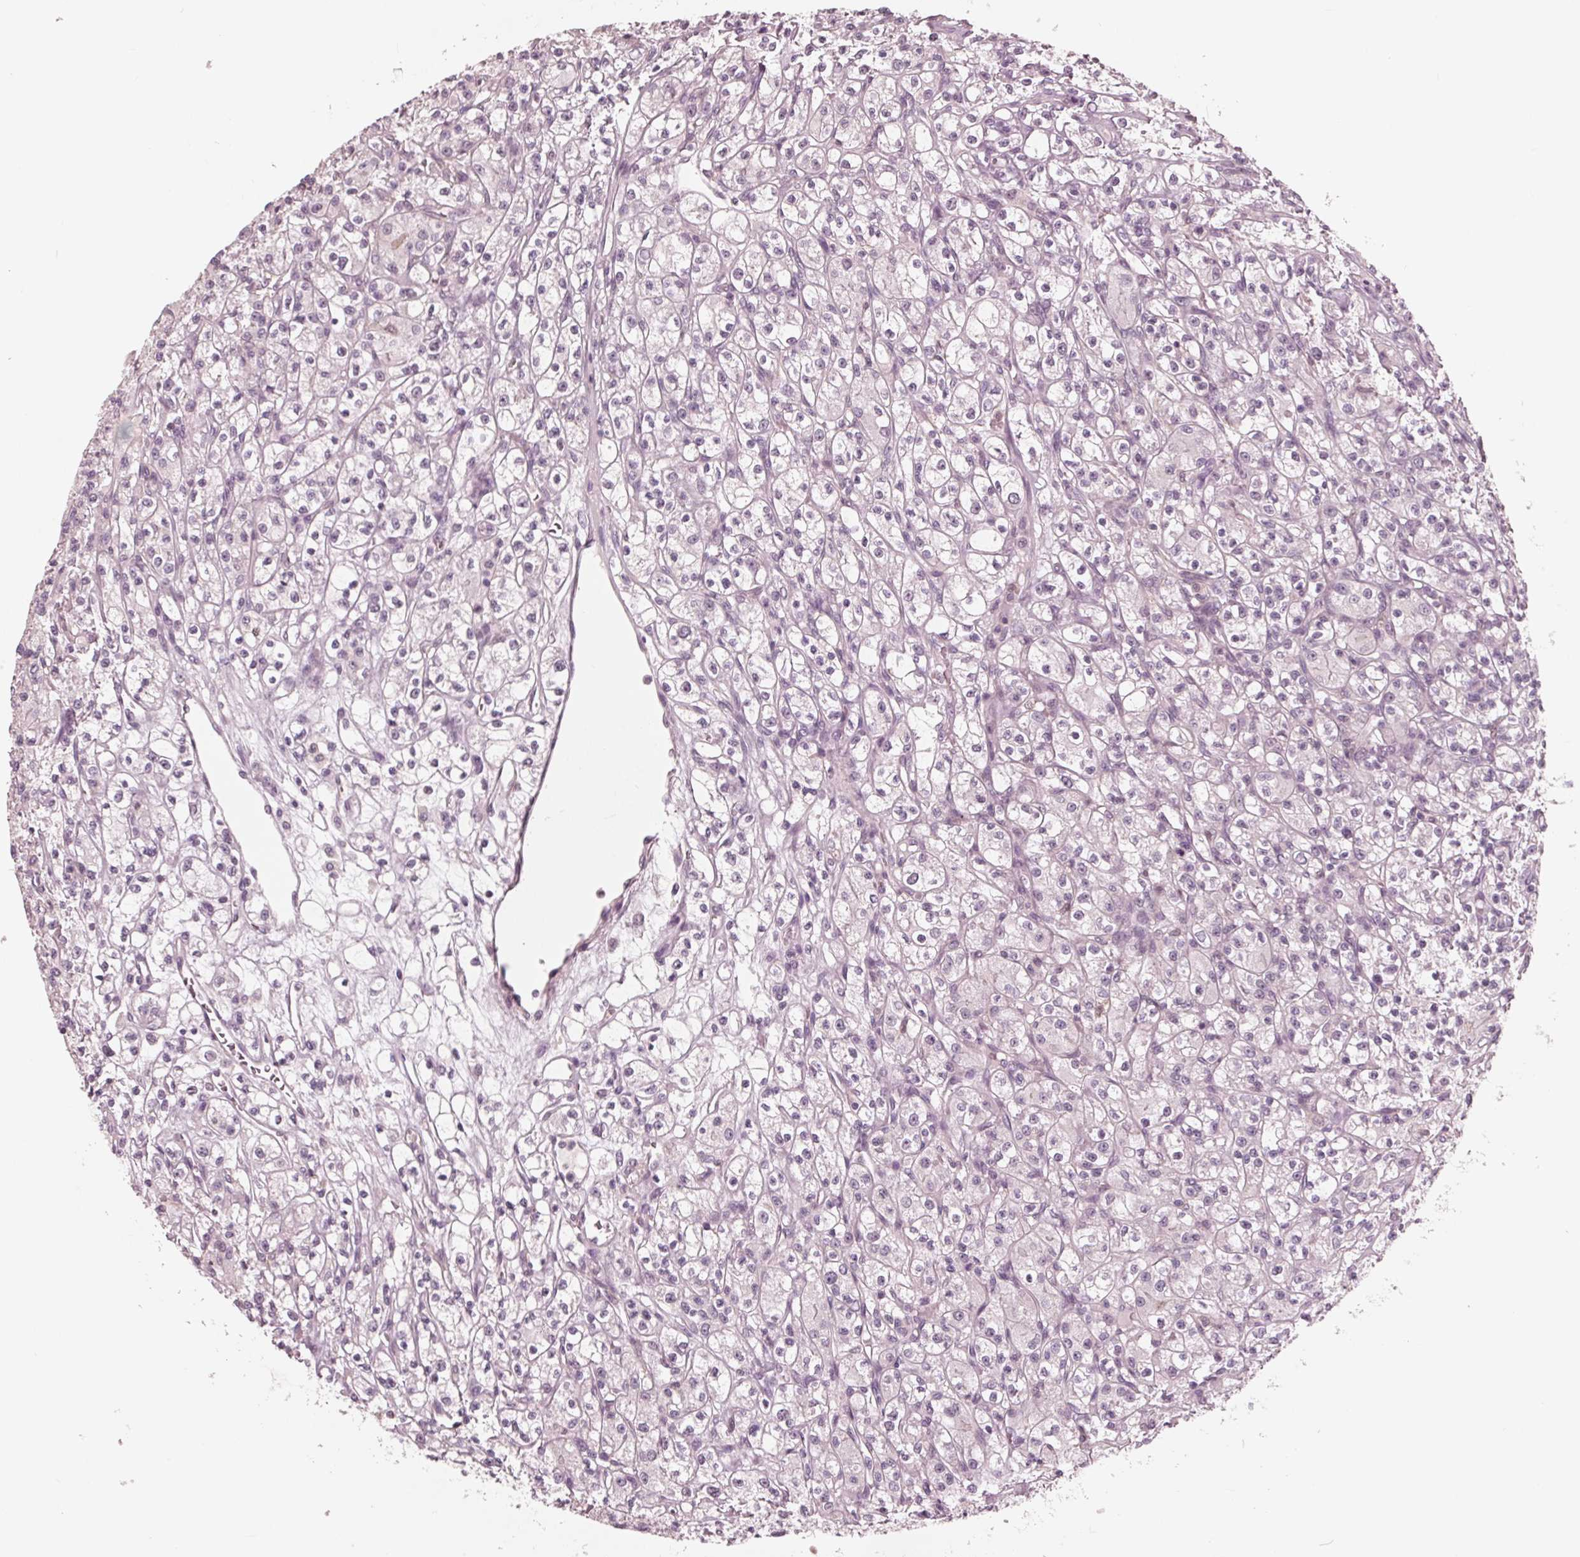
{"staining": {"intensity": "negative", "quantity": "none", "location": "none"}, "tissue": "renal cancer", "cell_type": "Tumor cells", "image_type": "cancer", "snomed": [{"axis": "morphology", "description": "Adenocarcinoma, NOS"}, {"axis": "topography", "description": "Kidney"}], "caption": "There is no significant positivity in tumor cells of adenocarcinoma (renal).", "gene": "ING3", "patient": {"sex": "female", "age": 70}}